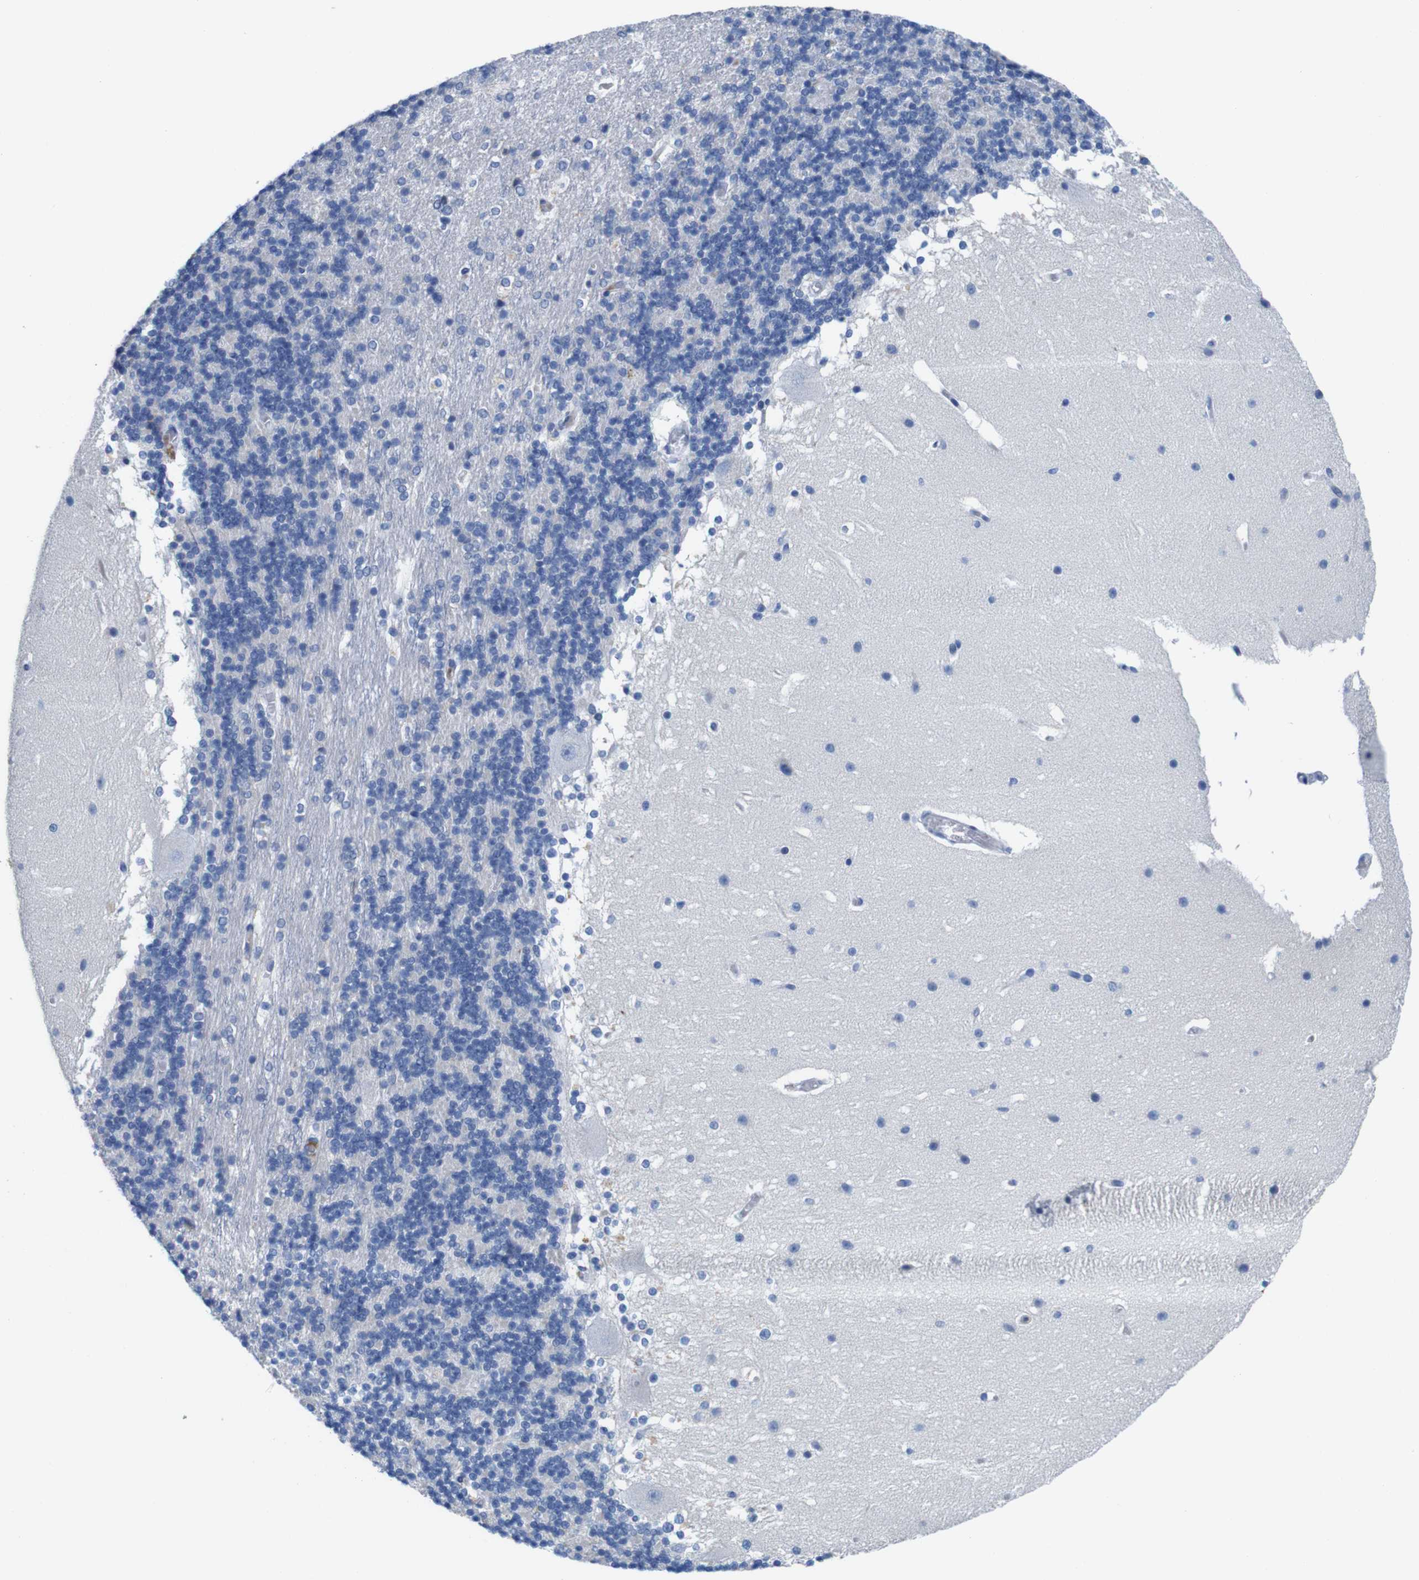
{"staining": {"intensity": "negative", "quantity": "none", "location": "none"}, "tissue": "cerebellum", "cell_type": "Cells in granular layer", "image_type": "normal", "snomed": [{"axis": "morphology", "description": "Normal tissue, NOS"}, {"axis": "topography", "description": "Cerebellum"}], "caption": "The micrograph displays no staining of cells in granular layer in unremarkable cerebellum. (Stains: DAB (3,3'-diaminobenzidine) IHC with hematoxylin counter stain, Microscopy: brightfield microscopy at high magnification).", "gene": "C1RL", "patient": {"sex": "female", "age": 19}}